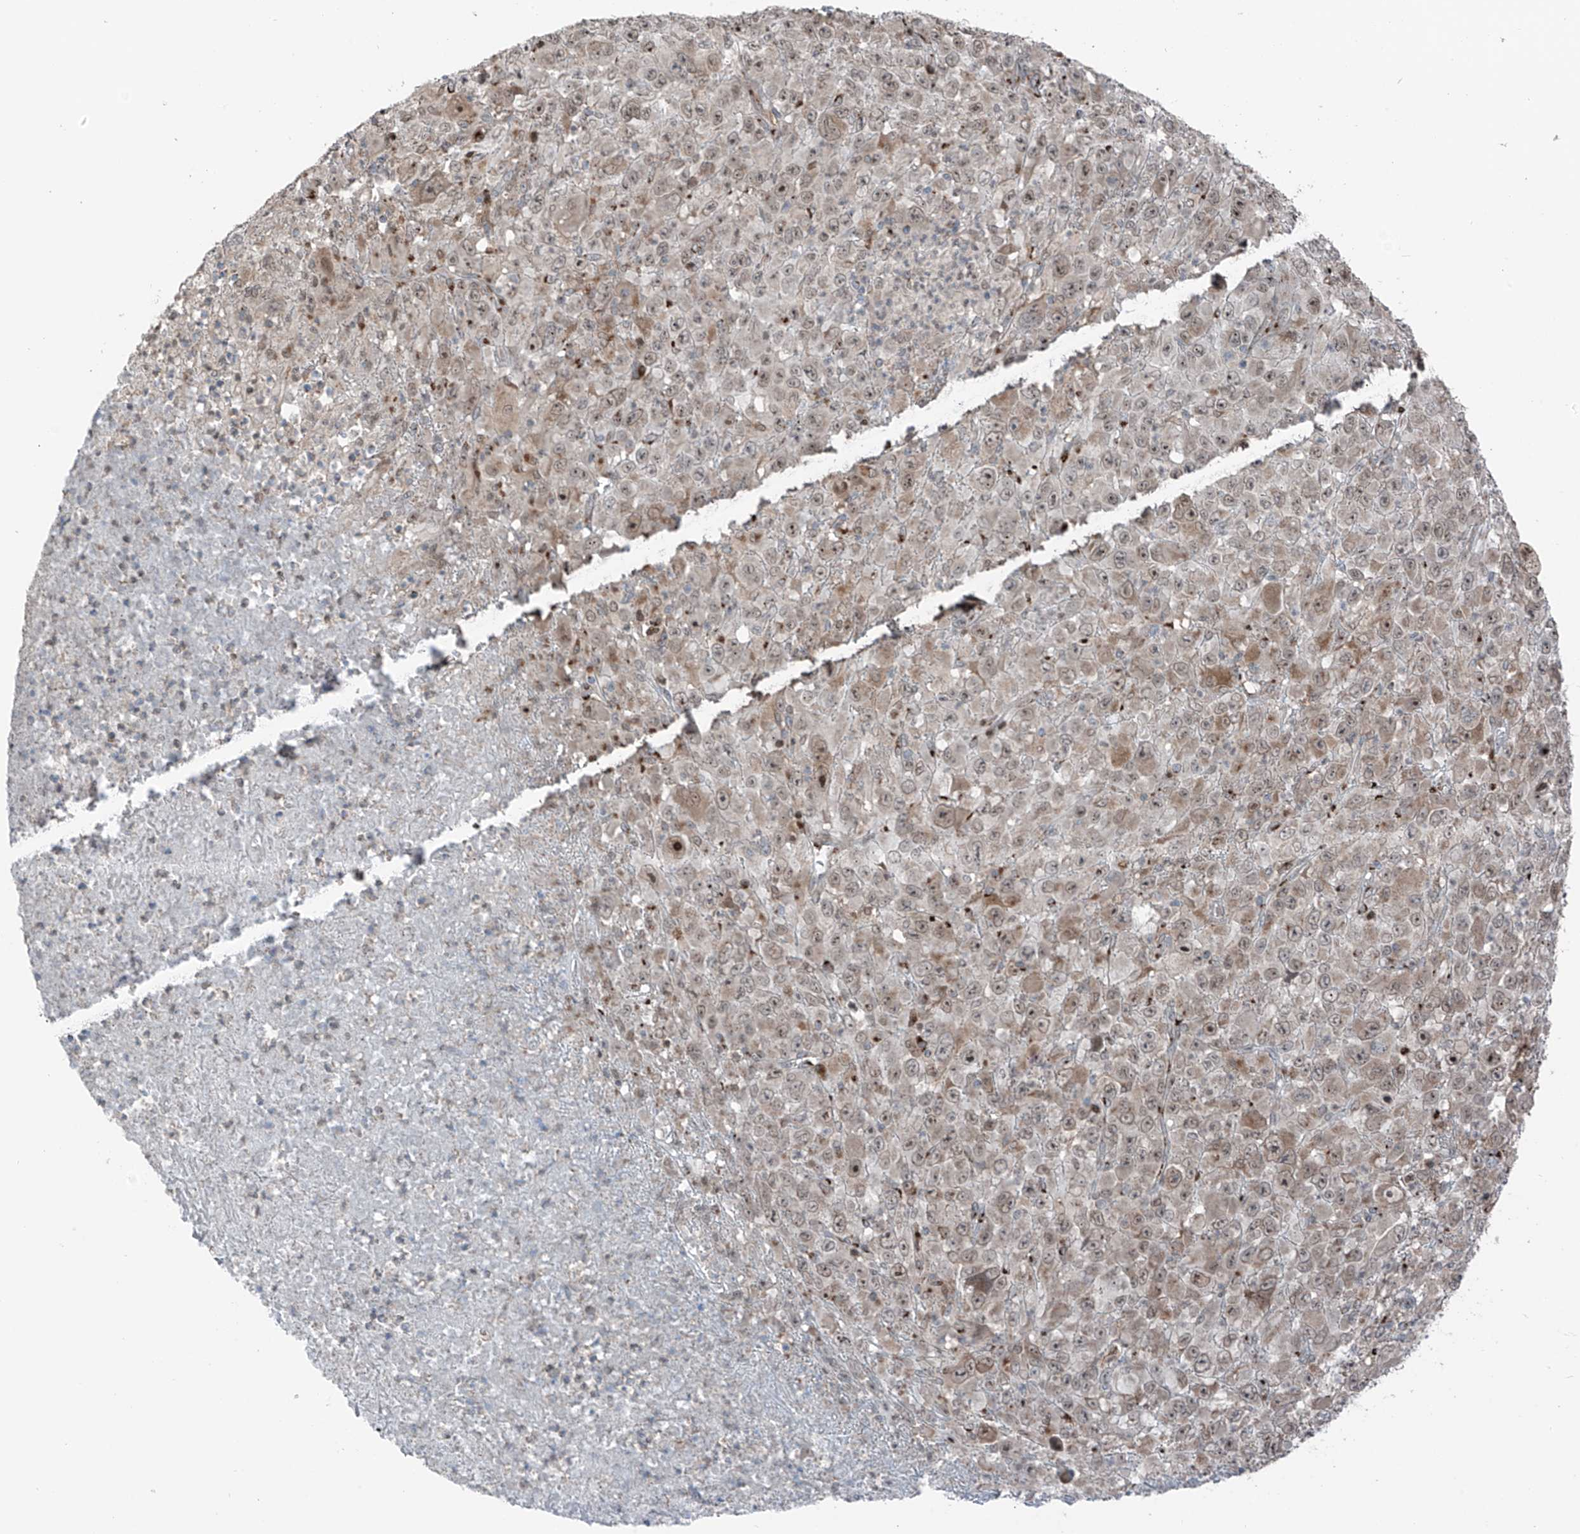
{"staining": {"intensity": "moderate", "quantity": "25%-75%", "location": "cytoplasmic/membranous,nuclear"}, "tissue": "melanoma", "cell_type": "Tumor cells", "image_type": "cancer", "snomed": [{"axis": "morphology", "description": "Malignant melanoma, Metastatic site"}, {"axis": "topography", "description": "Skin"}], "caption": "High-power microscopy captured an immunohistochemistry image of malignant melanoma (metastatic site), revealing moderate cytoplasmic/membranous and nuclear positivity in approximately 25%-75% of tumor cells.", "gene": "ERLEC1", "patient": {"sex": "female", "age": 56}}